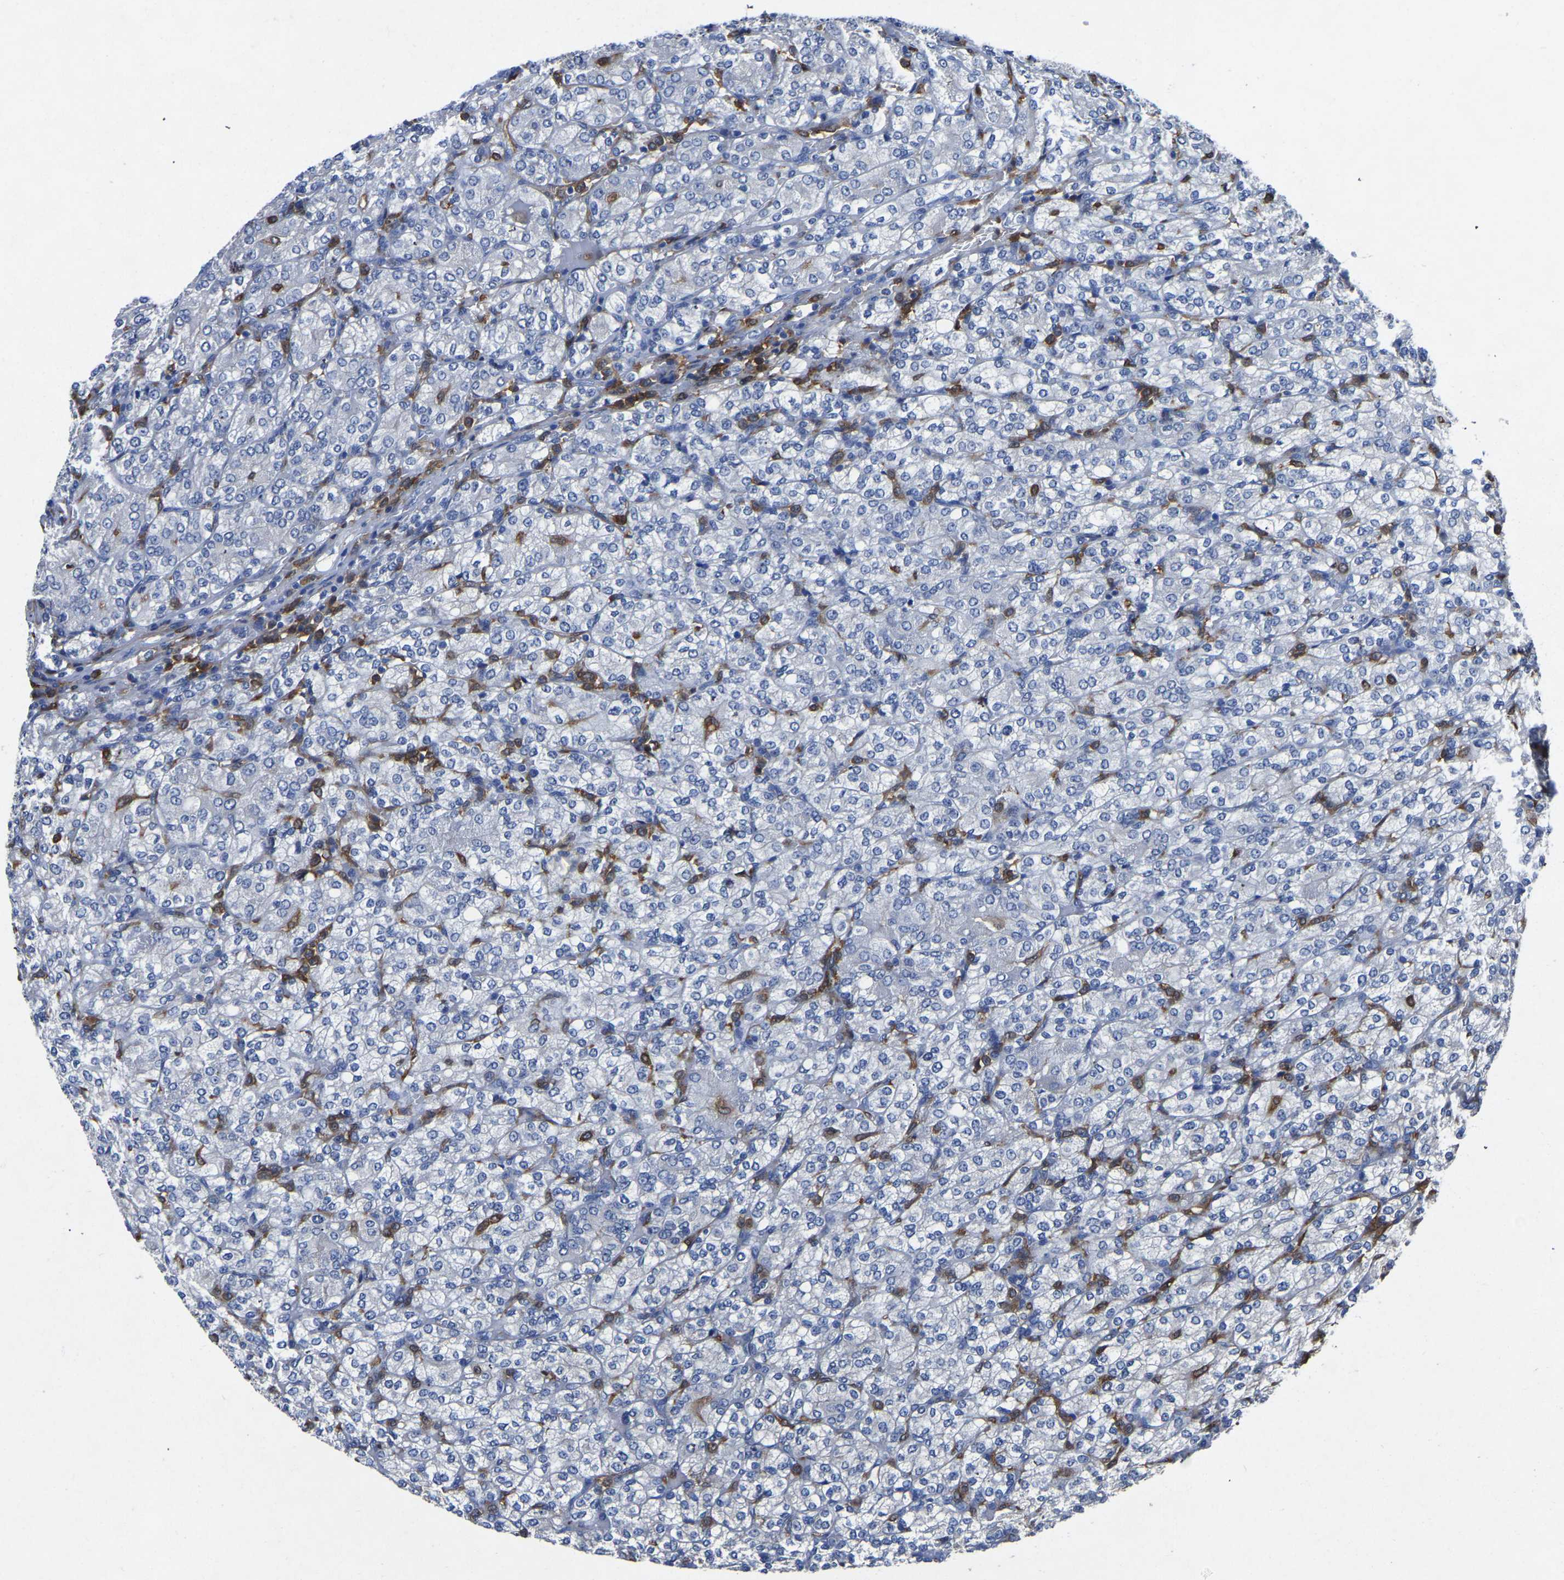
{"staining": {"intensity": "negative", "quantity": "none", "location": "none"}, "tissue": "renal cancer", "cell_type": "Tumor cells", "image_type": "cancer", "snomed": [{"axis": "morphology", "description": "Adenocarcinoma, NOS"}, {"axis": "topography", "description": "Kidney"}], "caption": "Immunohistochemistry (IHC) photomicrograph of renal adenocarcinoma stained for a protein (brown), which shows no positivity in tumor cells.", "gene": "ATG2B", "patient": {"sex": "male", "age": 77}}